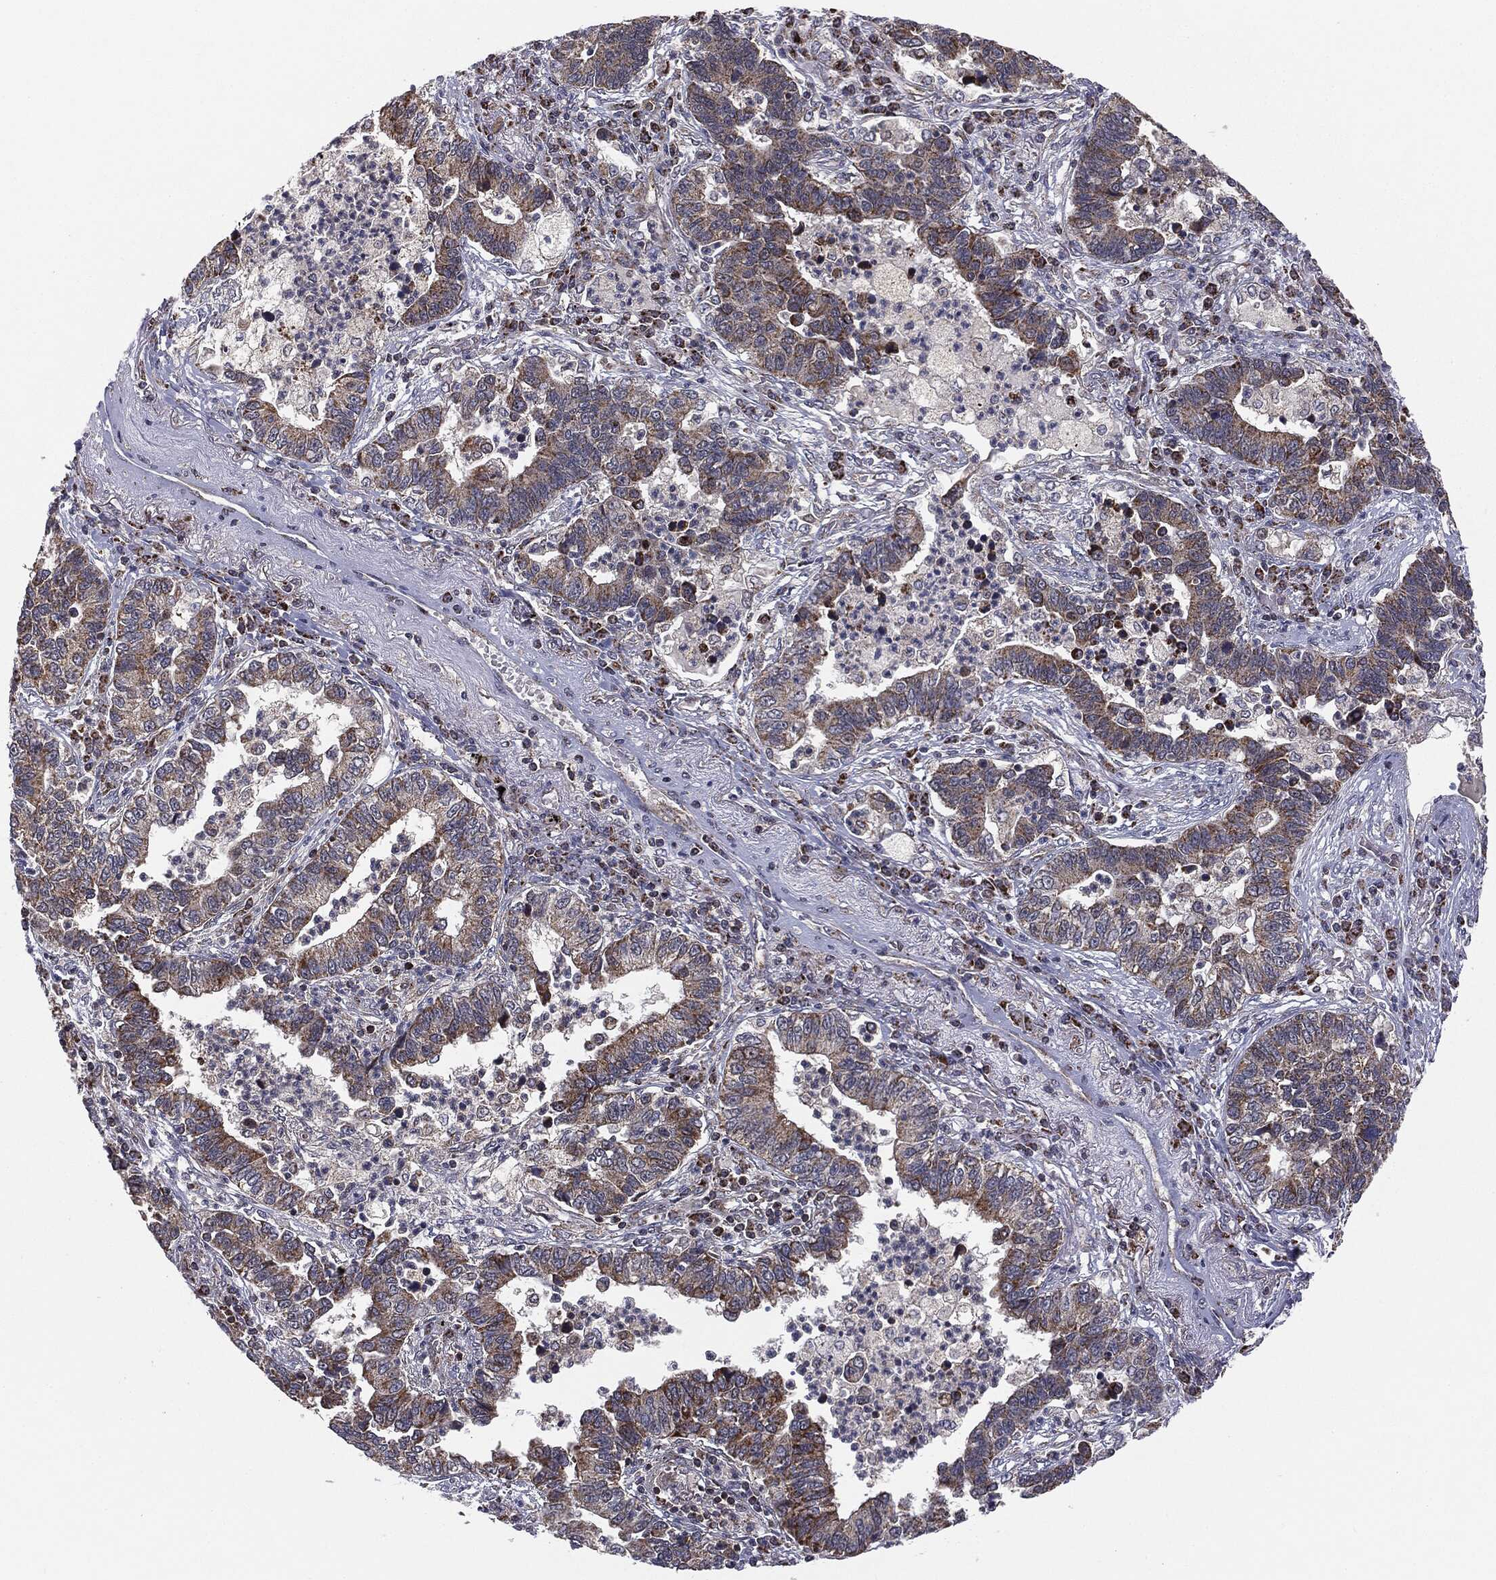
{"staining": {"intensity": "moderate", "quantity": ">75%", "location": "cytoplasmic/membranous"}, "tissue": "lung cancer", "cell_type": "Tumor cells", "image_type": "cancer", "snomed": [{"axis": "morphology", "description": "Adenocarcinoma, NOS"}, {"axis": "topography", "description": "Lung"}], "caption": "Immunohistochemical staining of adenocarcinoma (lung) shows medium levels of moderate cytoplasmic/membranous protein positivity in approximately >75% of tumor cells.", "gene": "MTOR", "patient": {"sex": "female", "age": 57}}